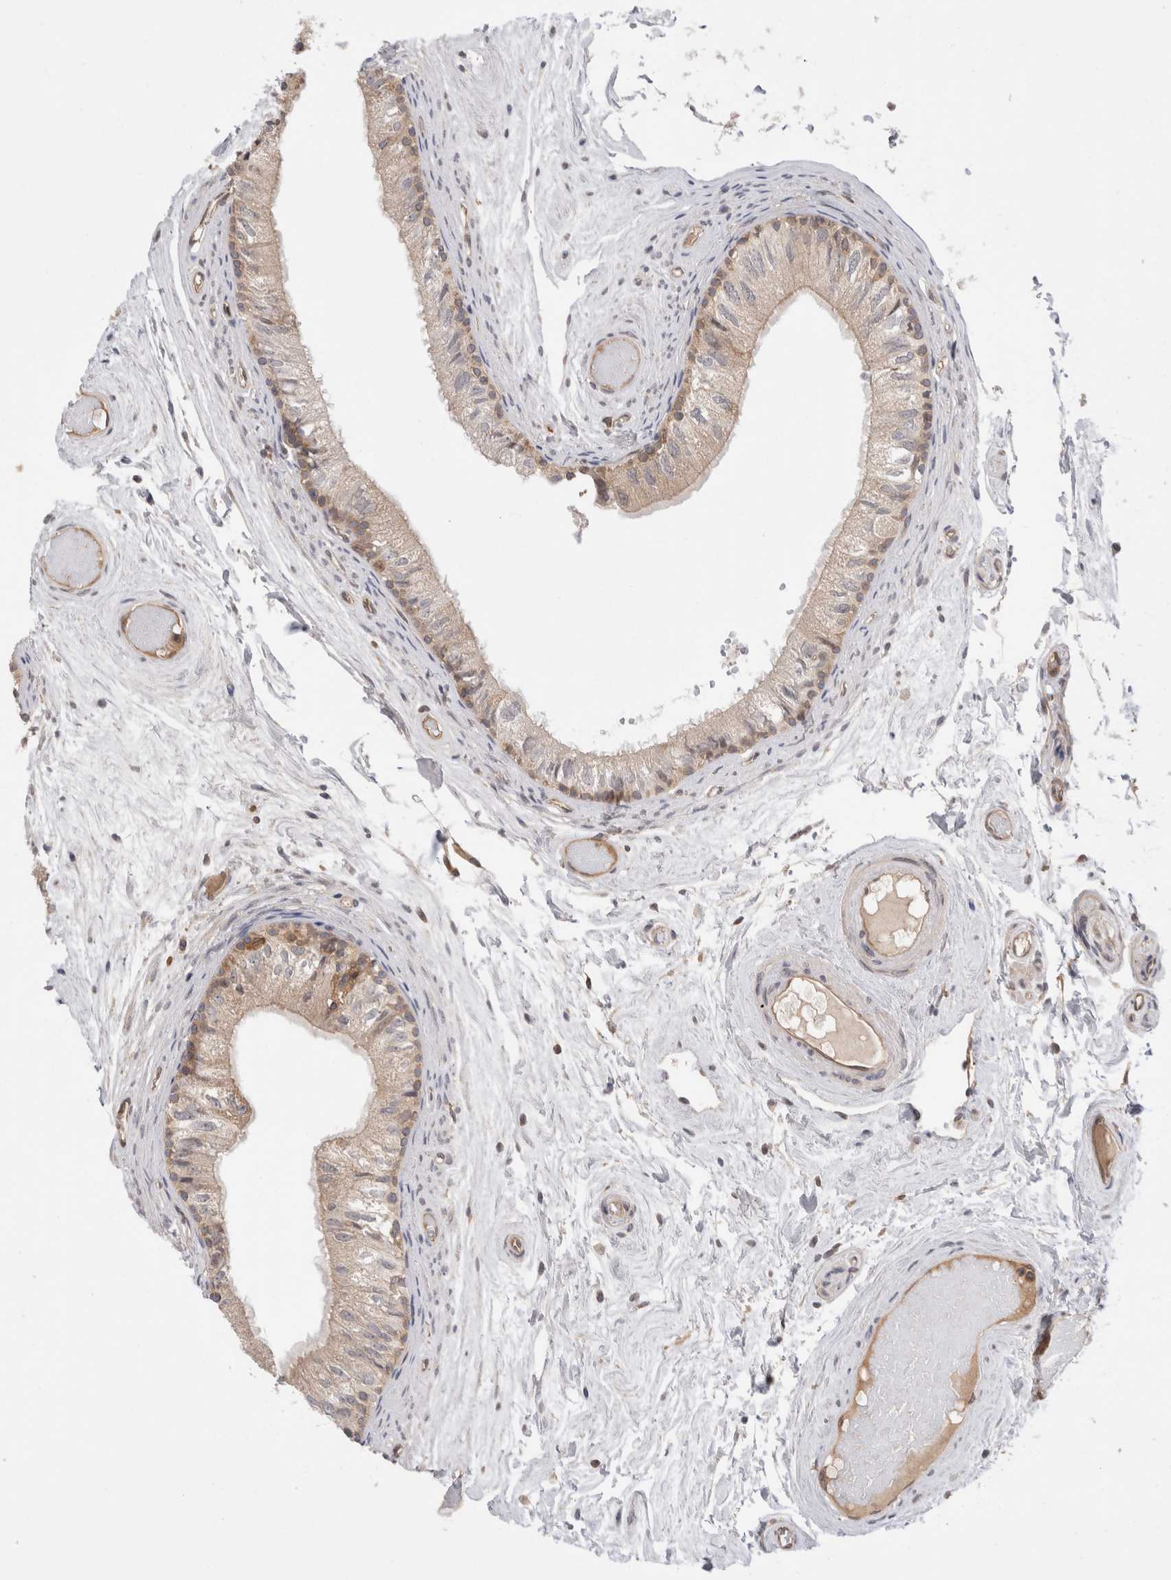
{"staining": {"intensity": "moderate", "quantity": "25%-75%", "location": "cytoplasmic/membranous"}, "tissue": "epididymis", "cell_type": "Glandular cells", "image_type": "normal", "snomed": [{"axis": "morphology", "description": "Normal tissue, NOS"}, {"axis": "topography", "description": "Epididymis"}], "caption": "Immunohistochemical staining of unremarkable human epididymis demonstrates moderate cytoplasmic/membranous protein staining in approximately 25%-75% of glandular cells. The protein is shown in brown color, while the nuclei are stained blue.", "gene": "NFKB1", "patient": {"sex": "male", "age": 79}}